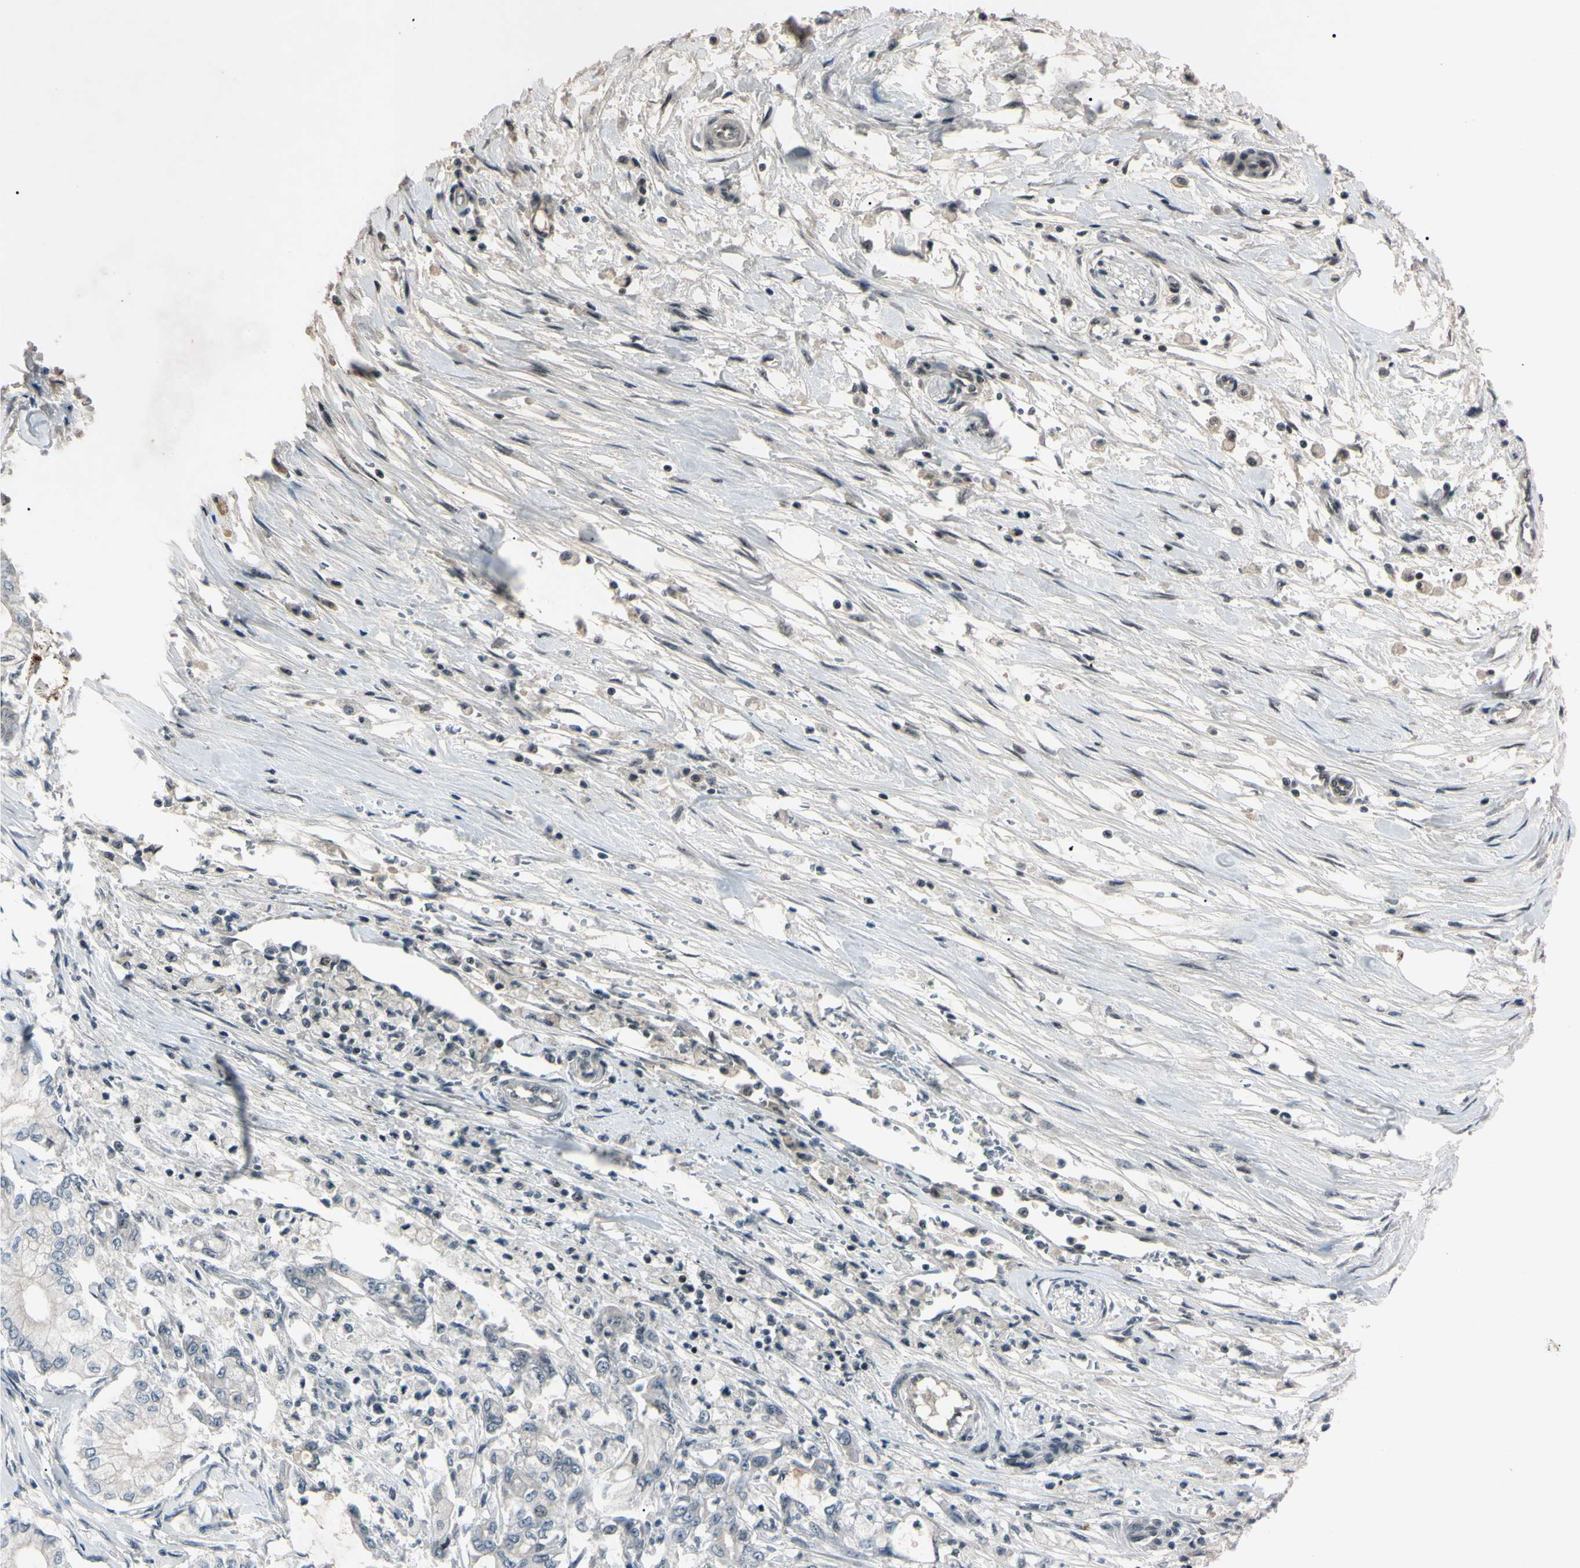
{"staining": {"intensity": "negative", "quantity": "none", "location": "none"}, "tissue": "pancreatic cancer", "cell_type": "Tumor cells", "image_type": "cancer", "snomed": [{"axis": "morphology", "description": "Adenocarcinoma, NOS"}, {"axis": "topography", "description": "Pancreas"}], "caption": "High power microscopy micrograph of an IHC histopathology image of pancreatic cancer, revealing no significant positivity in tumor cells. (Stains: DAB IHC with hematoxylin counter stain, Microscopy: brightfield microscopy at high magnification).", "gene": "YY1", "patient": {"sex": "male", "age": 70}}